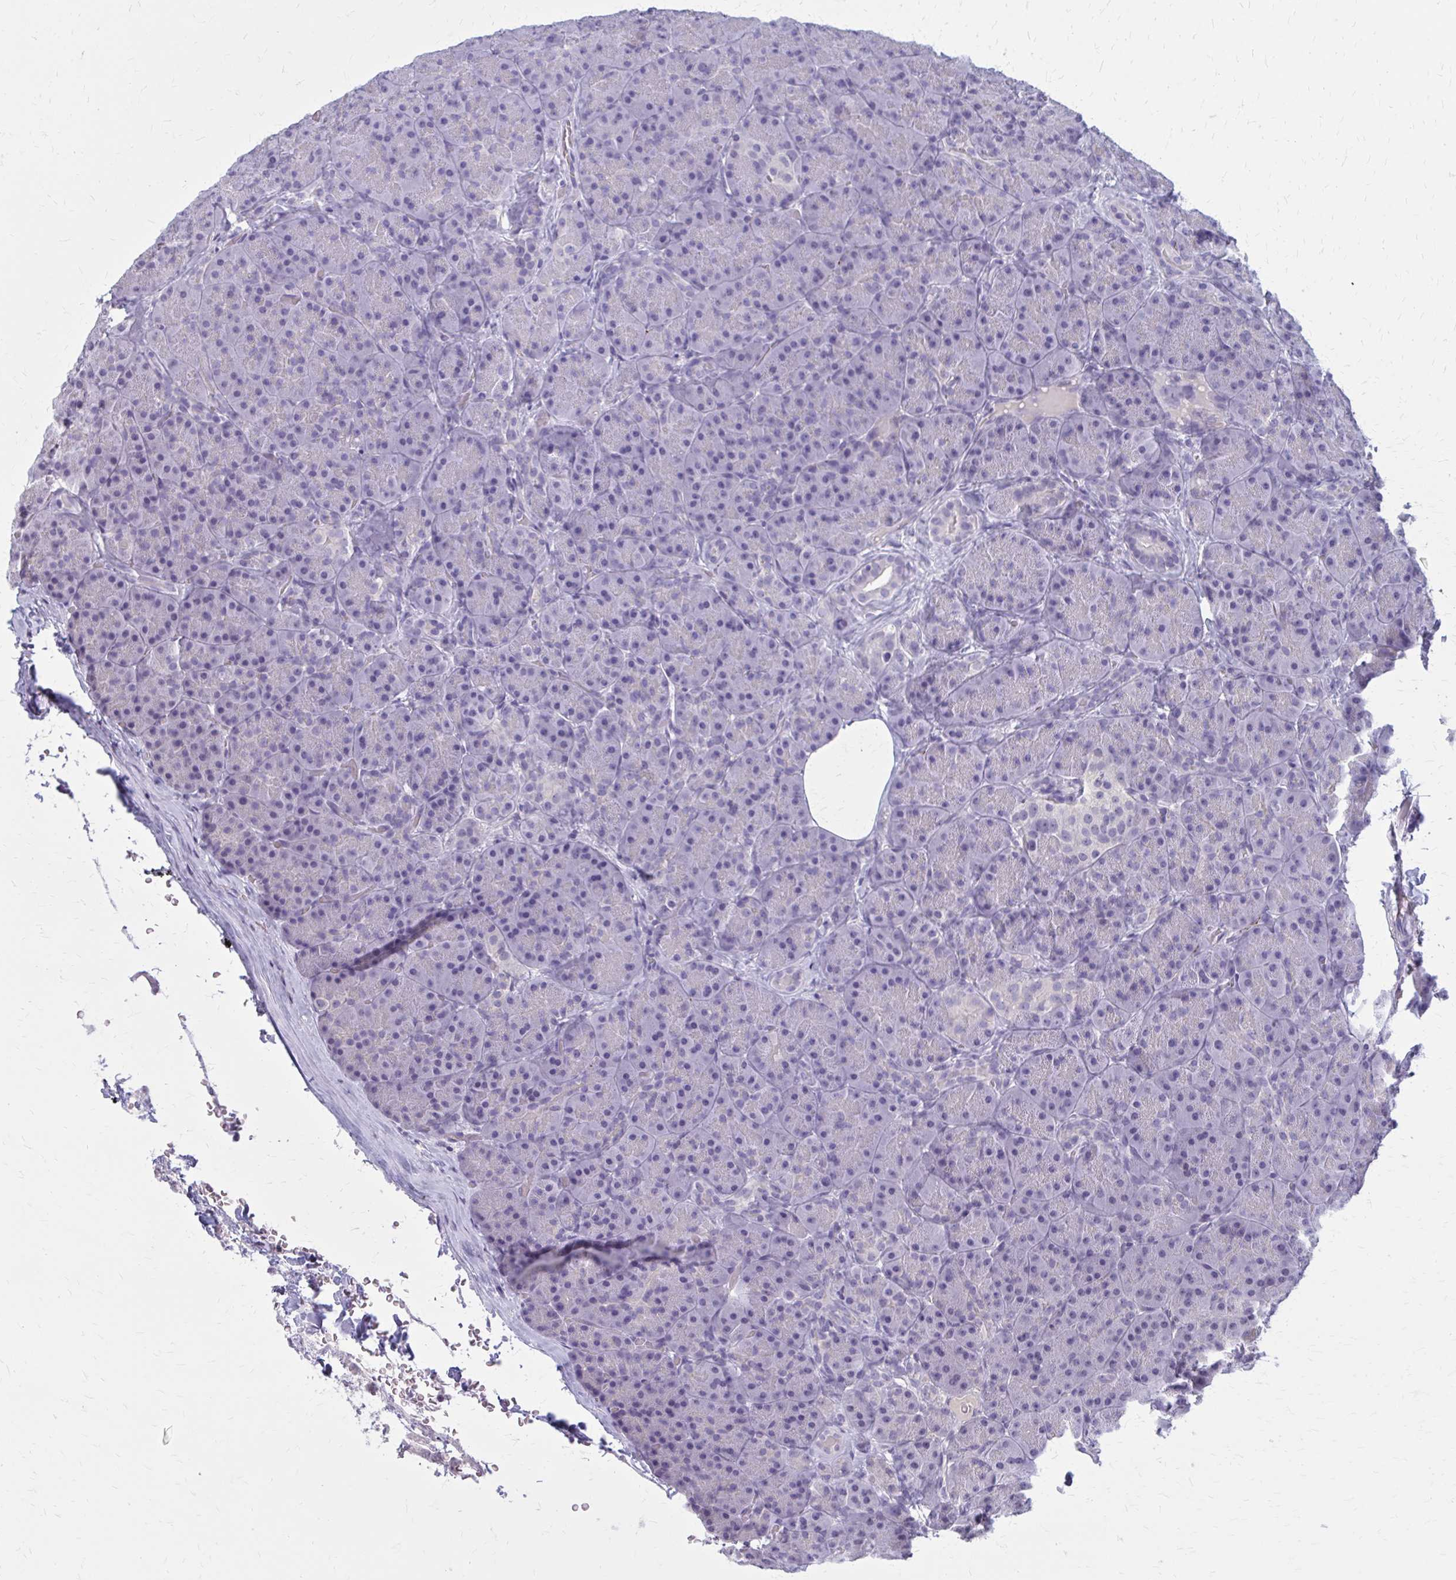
{"staining": {"intensity": "negative", "quantity": "none", "location": "none"}, "tissue": "pancreas", "cell_type": "Exocrine glandular cells", "image_type": "normal", "snomed": [{"axis": "morphology", "description": "Normal tissue, NOS"}, {"axis": "topography", "description": "Pancreas"}], "caption": "Human pancreas stained for a protein using immunohistochemistry demonstrates no expression in exocrine glandular cells.", "gene": "OR4A47", "patient": {"sex": "male", "age": 57}}